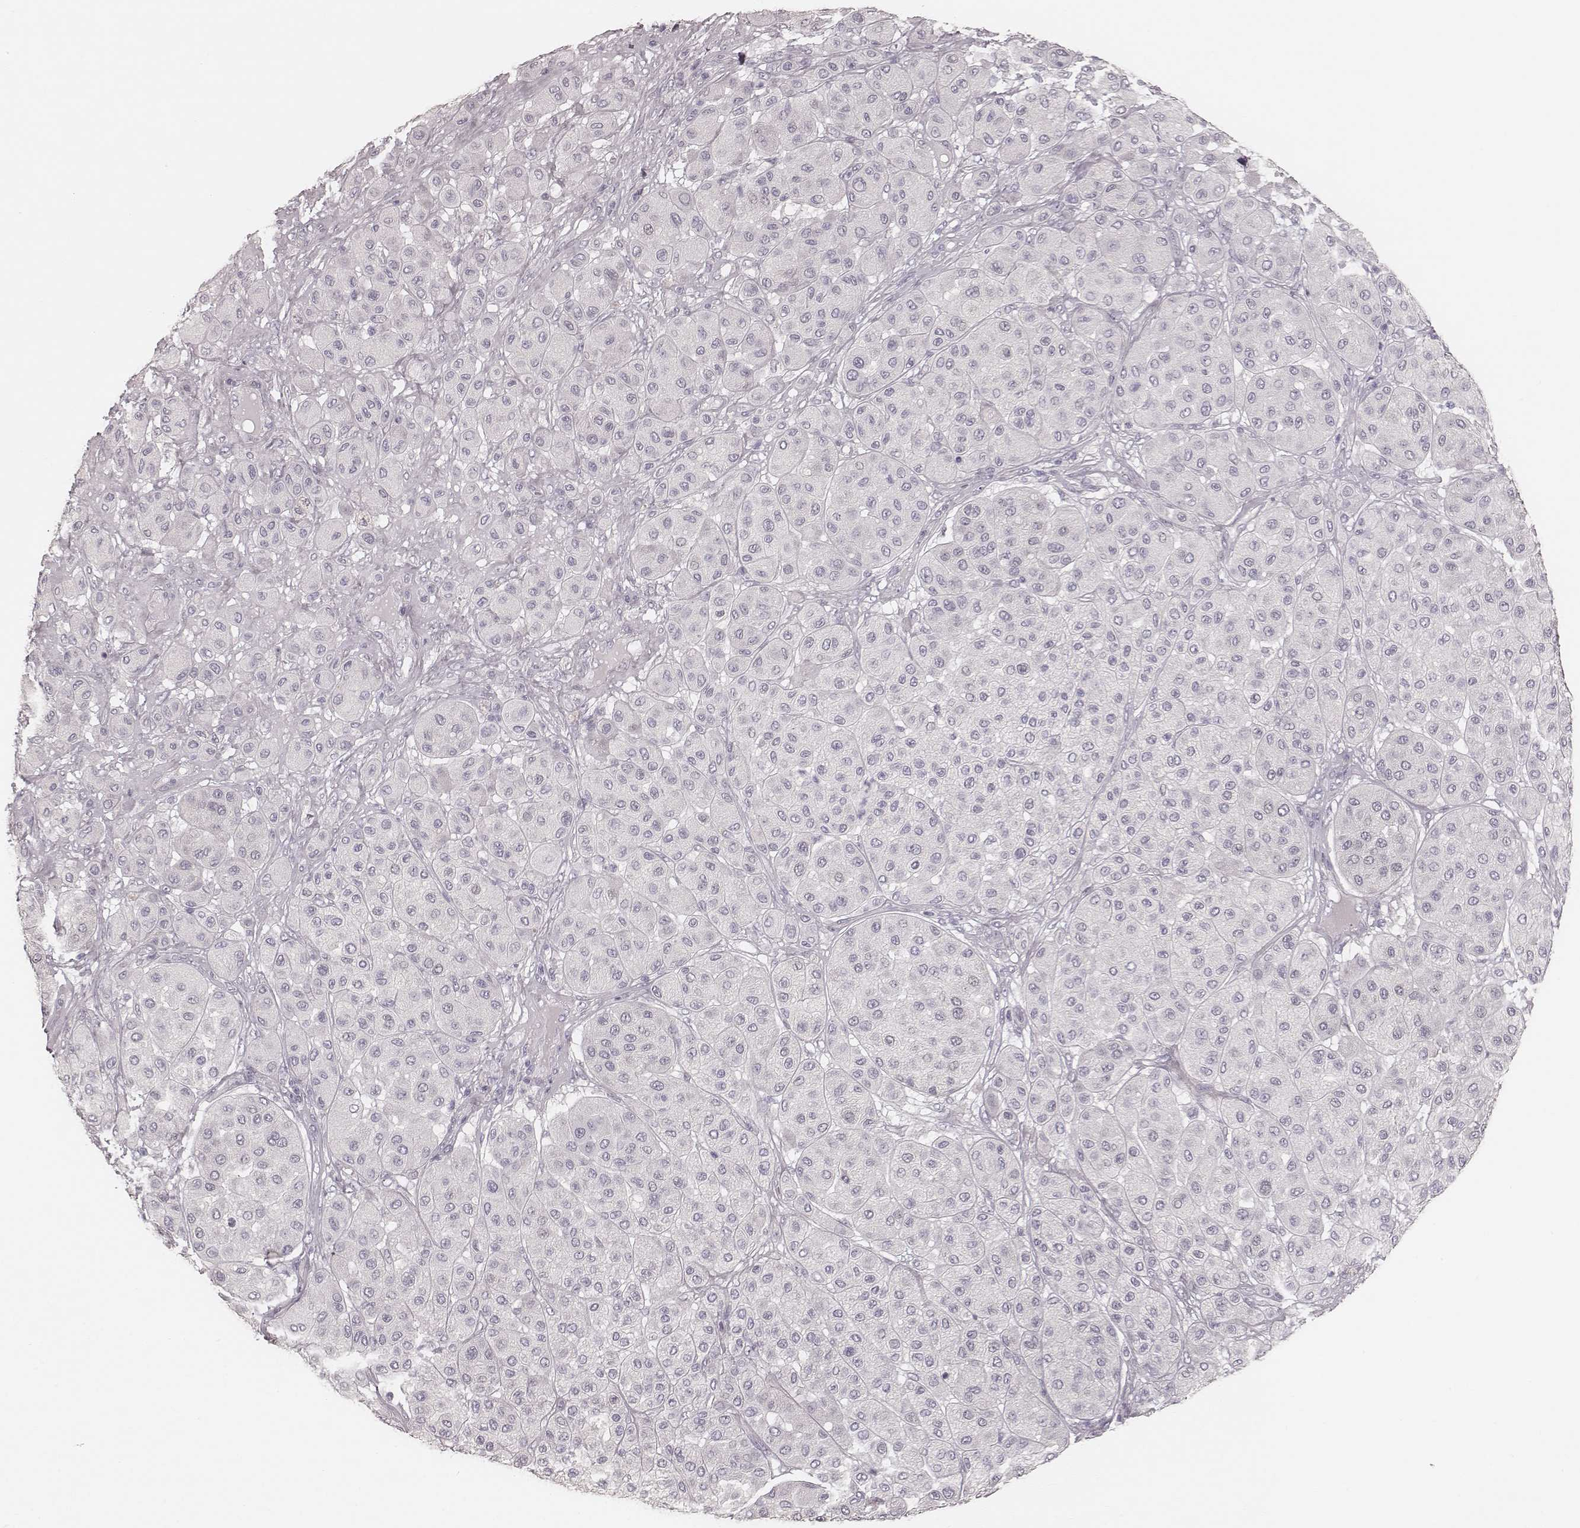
{"staining": {"intensity": "negative", "quantity": "none", "location": "none"}, "tissue": "melanoma", "cell_type": "Tumor cells", "image_type": "cancer", "snomed": [{"axis": "morphology", "description": "Malignant melanoma, Metastatic site"}, {"axis": "topography", "description": "Smooth muscle"}], "caption": "IHC micrograph of human malignant melanoma (metastatic site) stained for a protein (brown), which displays no positivity in tumor cells.", "gene": "SPATA24", "patient": {"sex": "male", "age": 41}}